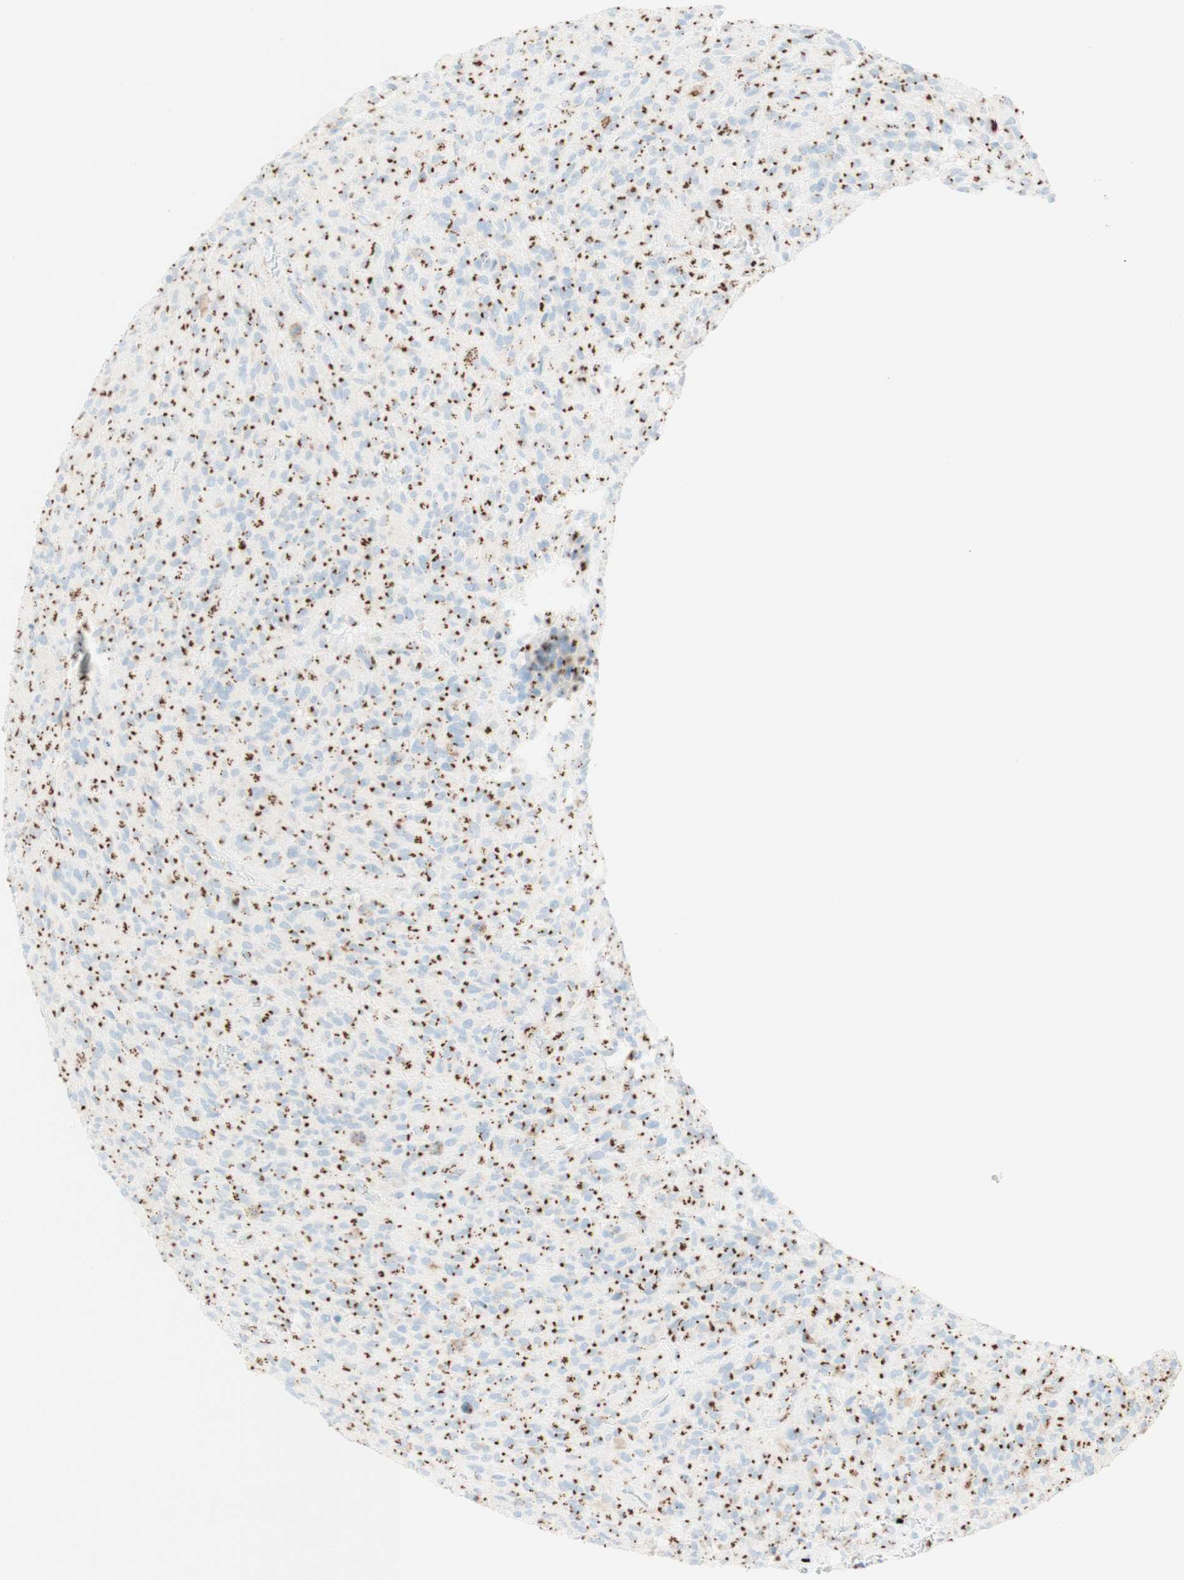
{"staining": {"intensity": "strong", "quantity": "25%-75%", "location": "cytoplasmic/membranous"}, "tissue": "glioma", "cell_type": "Tumor cells", "image_type": "cancer", "snomed": [{"axis": "morphology", "description": "Glioma, malignant, High grade"}, {"axis": "topography", "description": "Brain"}], "caption": "Immunohistochemical staining of human malignant glioma (high-grade) shows strong cytoplasmic/membranous protein staining in about 25%-75% of tumor cells.", "gene": "GOLGB1", "patient": {"sex": "male", "age": 71}}